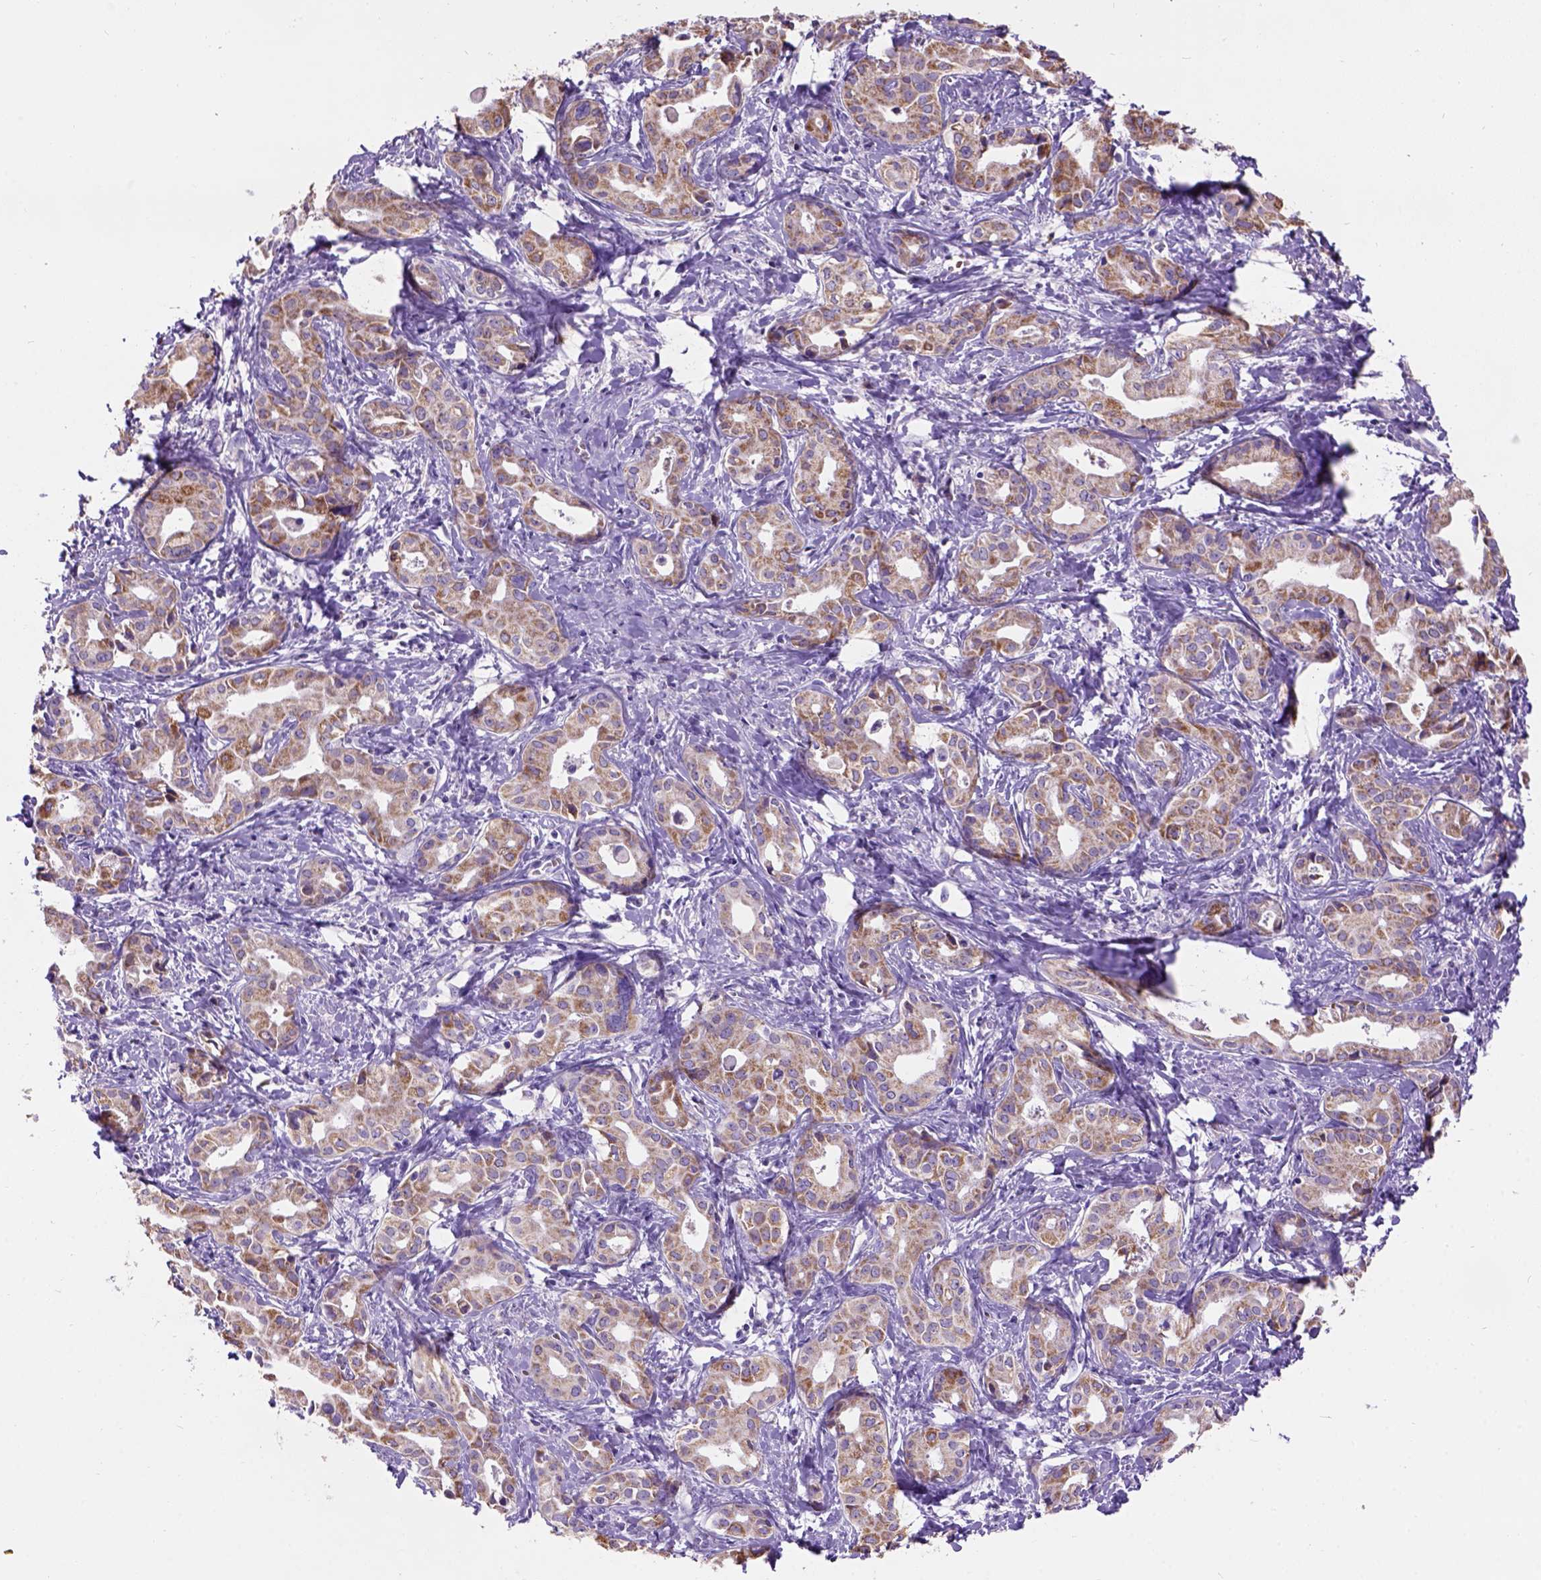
{"staining": {"intensity": "moderate", "quantity": ">75%", "location": "cytoplasmic/membranous"}, "tissue": "liver cancer", "cell_type": "Tumor cells", "image_type": "cancer", "snomed": [{"axis": "morphology", "description": "Cholangiocarcinoma"}, {"axis": "topography", "description": "Liver"}], "caption": "Tumor cells exhibit medium levels of moderate cytoplasmic/membranous staining in approximately >75% of cells in human liver cancer (cholangiocarcinoma).", "gene": "L2HGDH", "patient": {"sex": "female", "age": 65}}